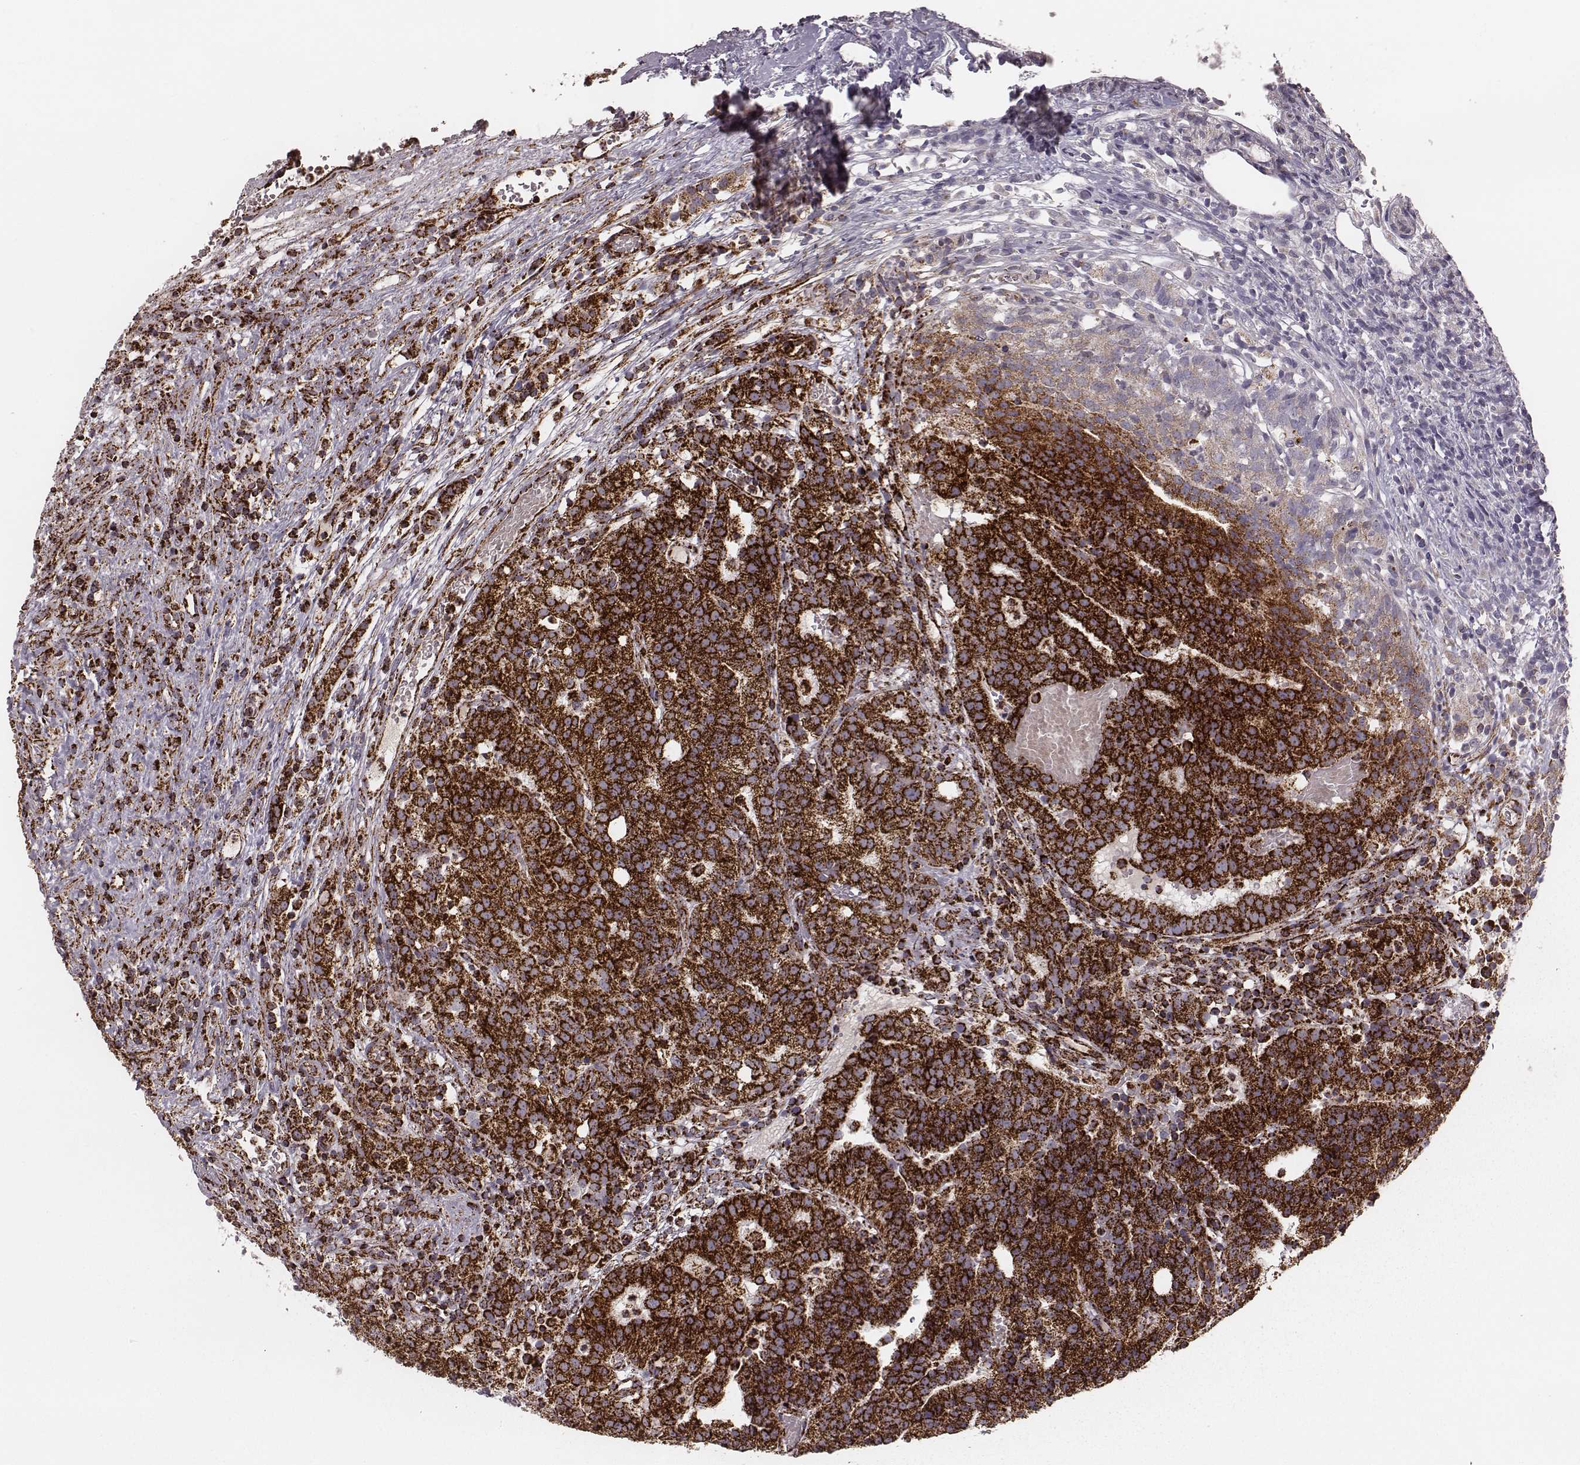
{"staining": {"intensity": "strong", "quantity": ">75%", "location": "cytoplasmic/membranous"}, "tissue": "prostate cancer", "cell_type": "Tumor cells", "image_type": "cancer", "snomed": [{"axis": "morphology", "description": "Adenocarcinoma, High grade"}, {"axis": "topography", "description": "Prostate"}], "caption": "High-power microscopy captured an IHC image of prostate adenocarcinoma (high-grade), revealing strong cytoplasmic/membranous expression in about >75% of tumor cells.", "gene": "TUFM", "patient": {"sex": "male", "age": 53}}